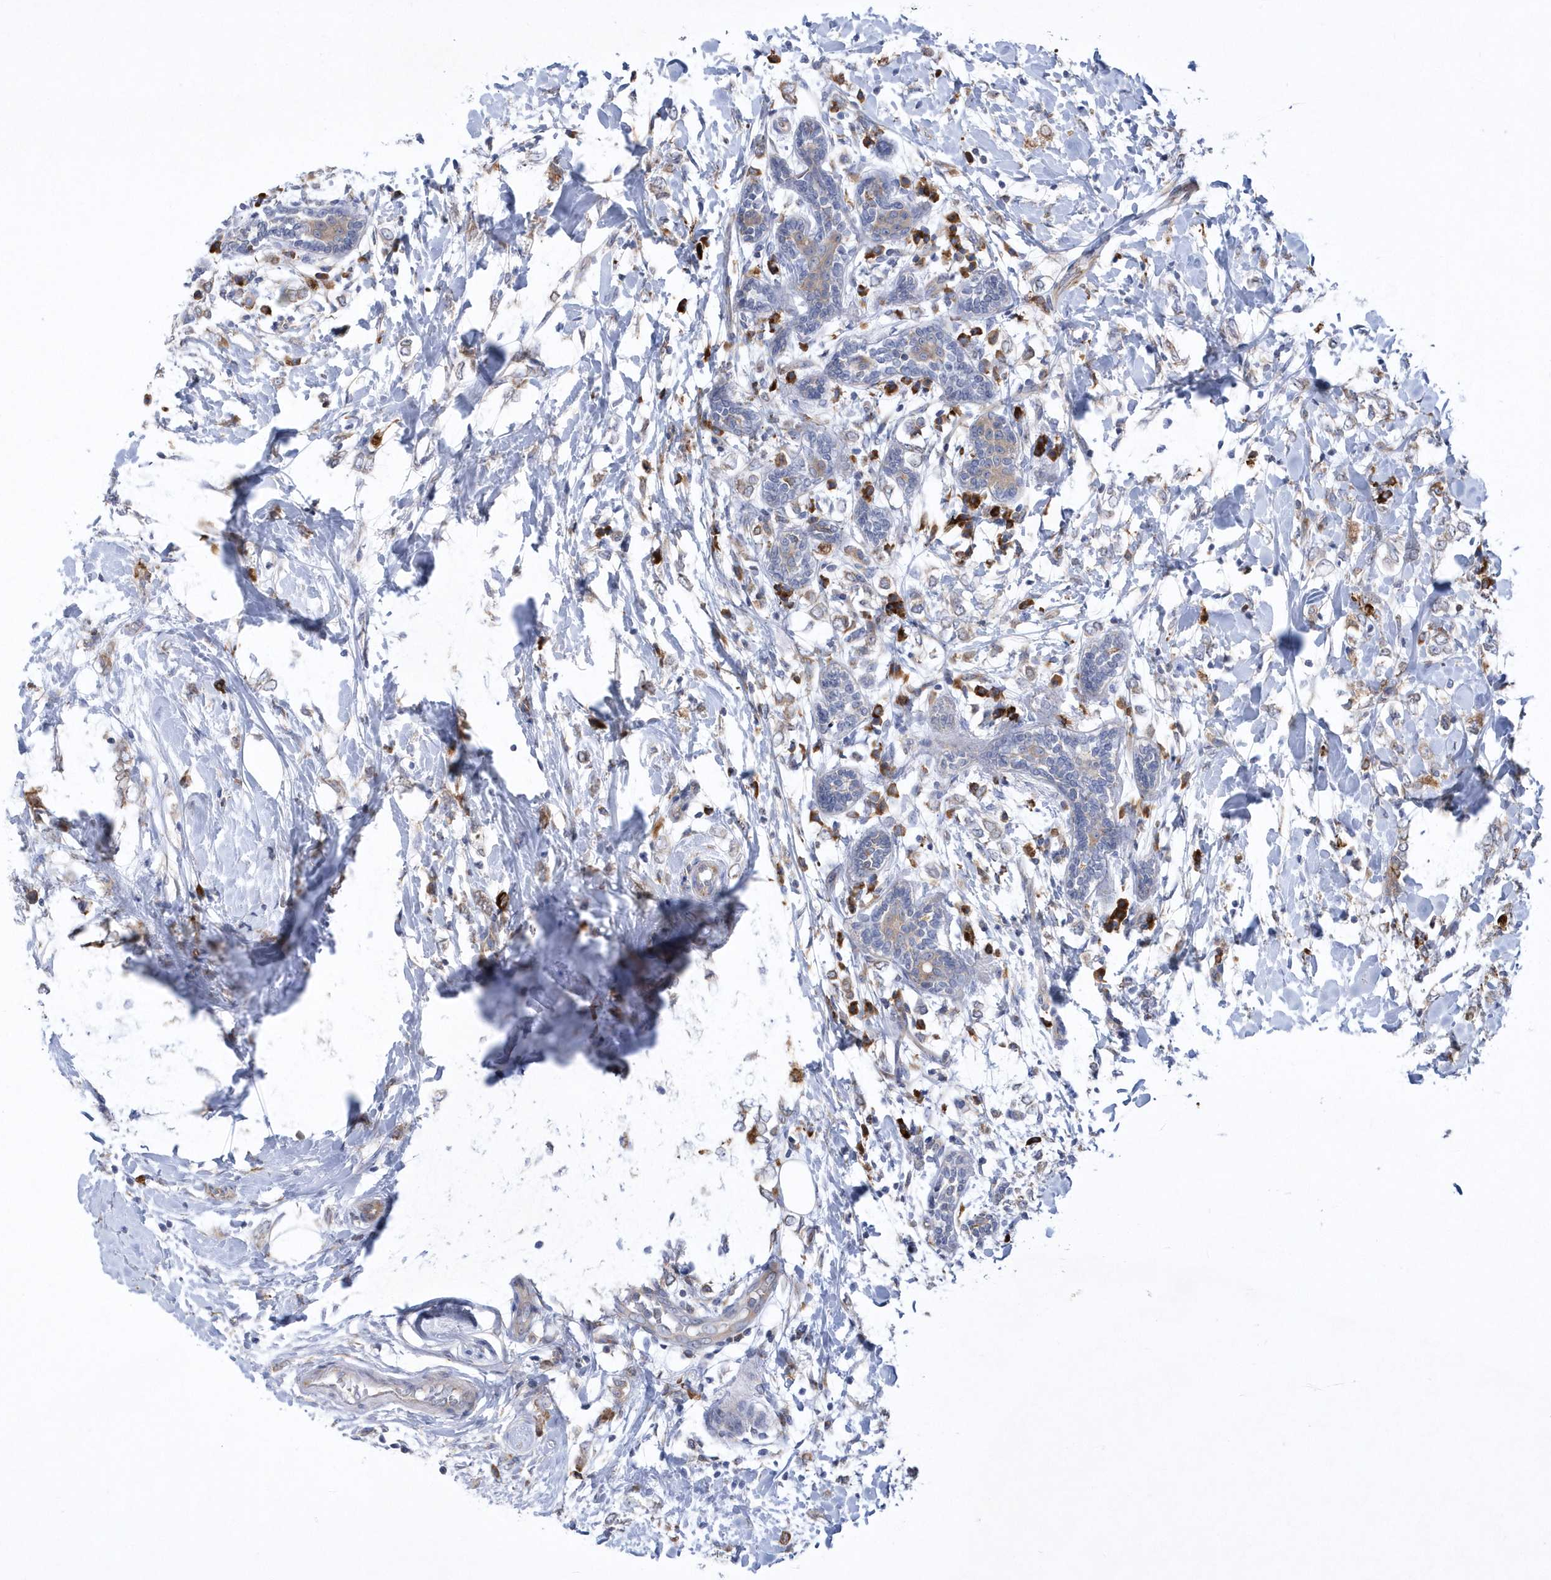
{"staining": {"intensity": "negative", "quantity": "none", "location": "none"}, "tissue": "breast cancer", "cell_type": "Tumor cells", "image_type": "cancer", "snomed": [{"axis": "morphology", "description": "Normal tissue, NOS"}, {"axis": "morphology", "description": "Lobular carcinoma"}, {"axis": "topography", "description": "Breast"}], "caption": "Immunohistochemistry histopathology image of human lobular carcinoma (breast) stained for a protein (brown), which reveals no staining in tumor cells.", "gene": "MED31", "patient": {"sex": "female", "age": 47}}